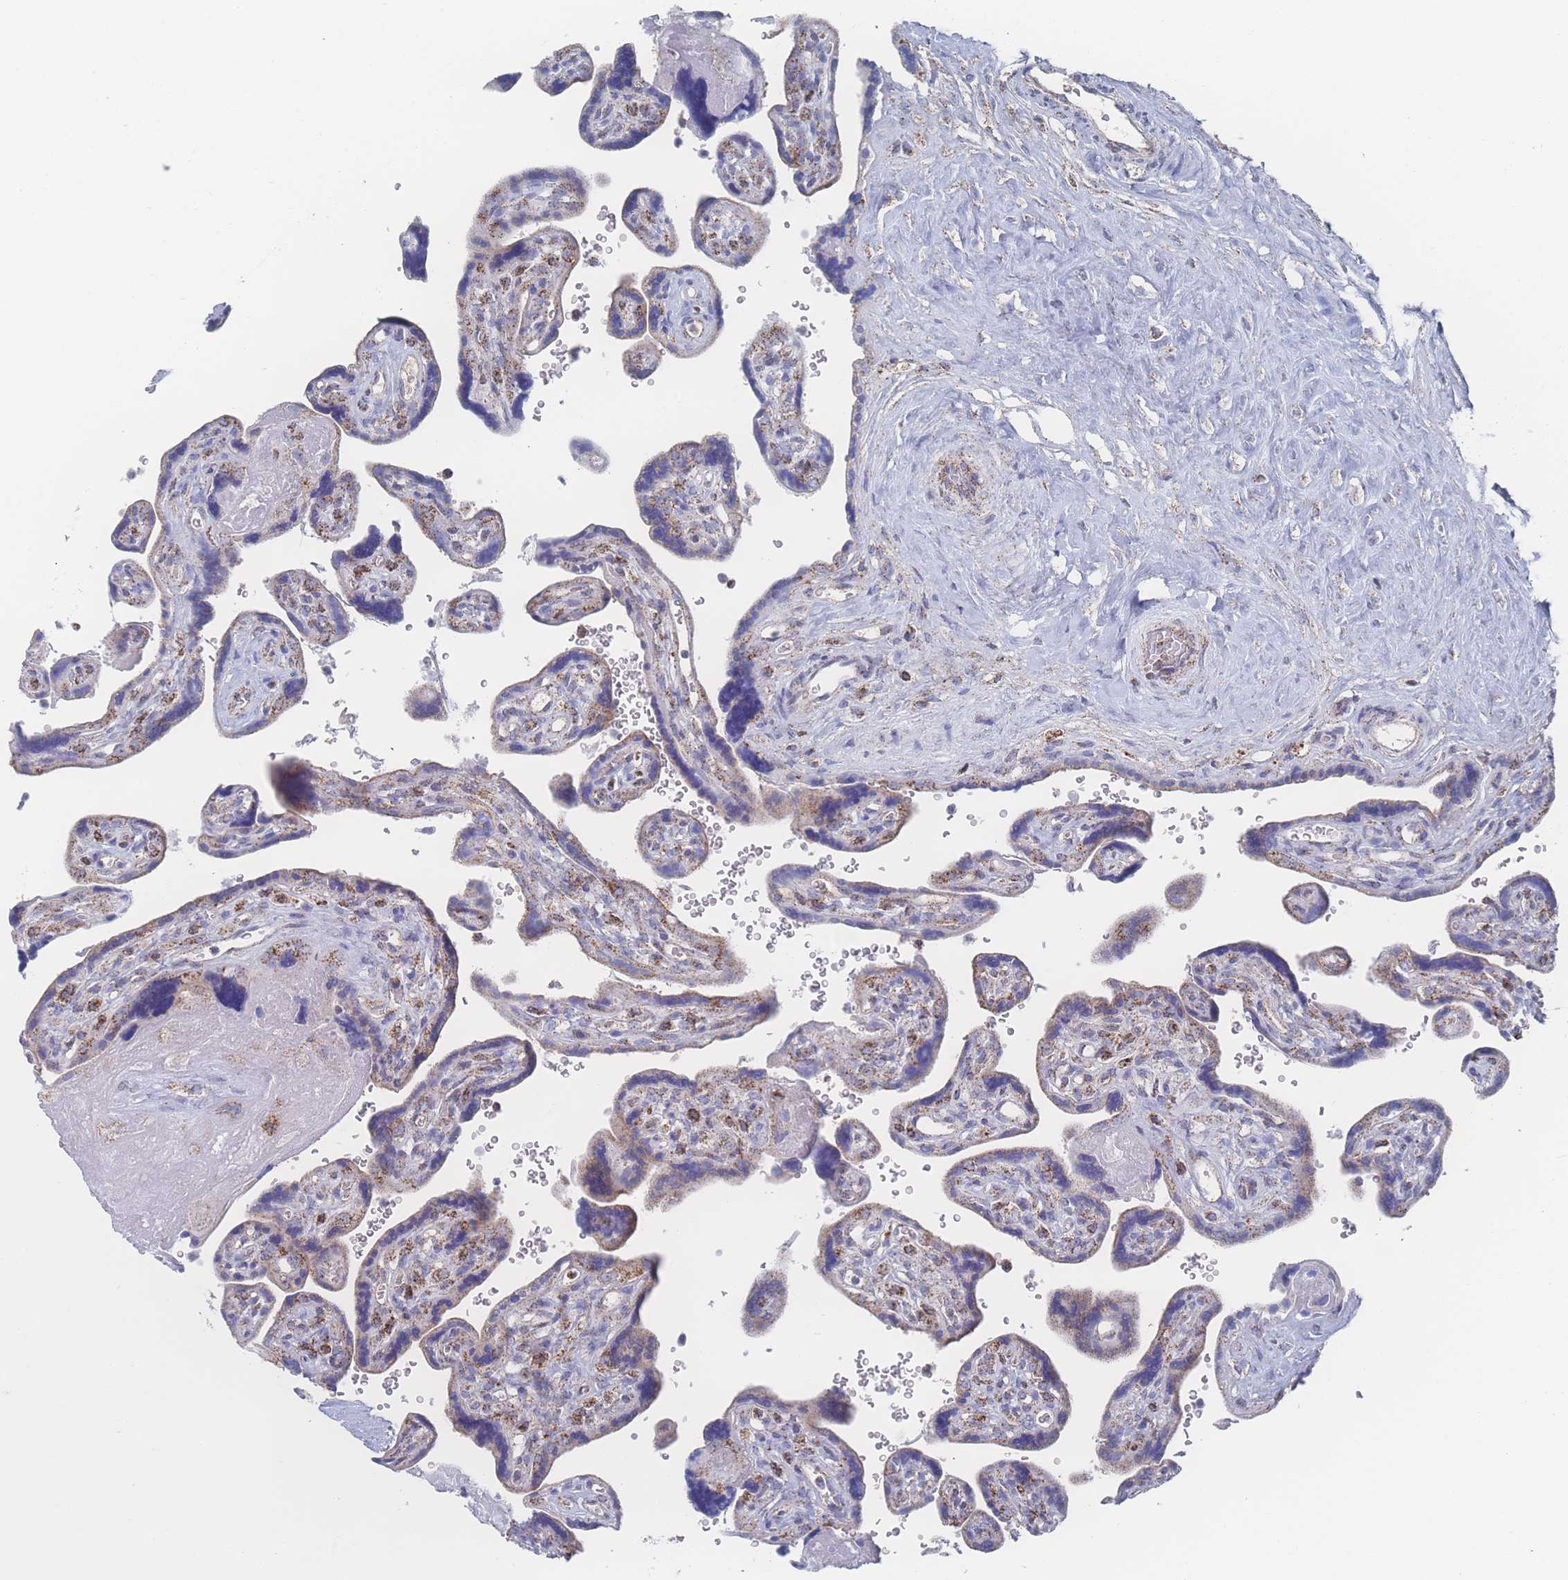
{"staining": {"intensity": "moderate", "quantity": "25%-75%", "location": "cytoplasmic/membranous"}, "tissue": "placenta", "cell_type": "Trophoblastic cells", "image_type": "normal", "snomed": [{"axis": "morphology", "description": "Normal tissue, NOS"}, {"axis": "topography", "description": "Placenta"}], "caption": "The immunohistochemical stain shows moderate cytoplasmic/membranous staining in trophoblastic cells of benign placenta.", "gene": "PEX14", "patient": {"sex": "female", "age": 39}}